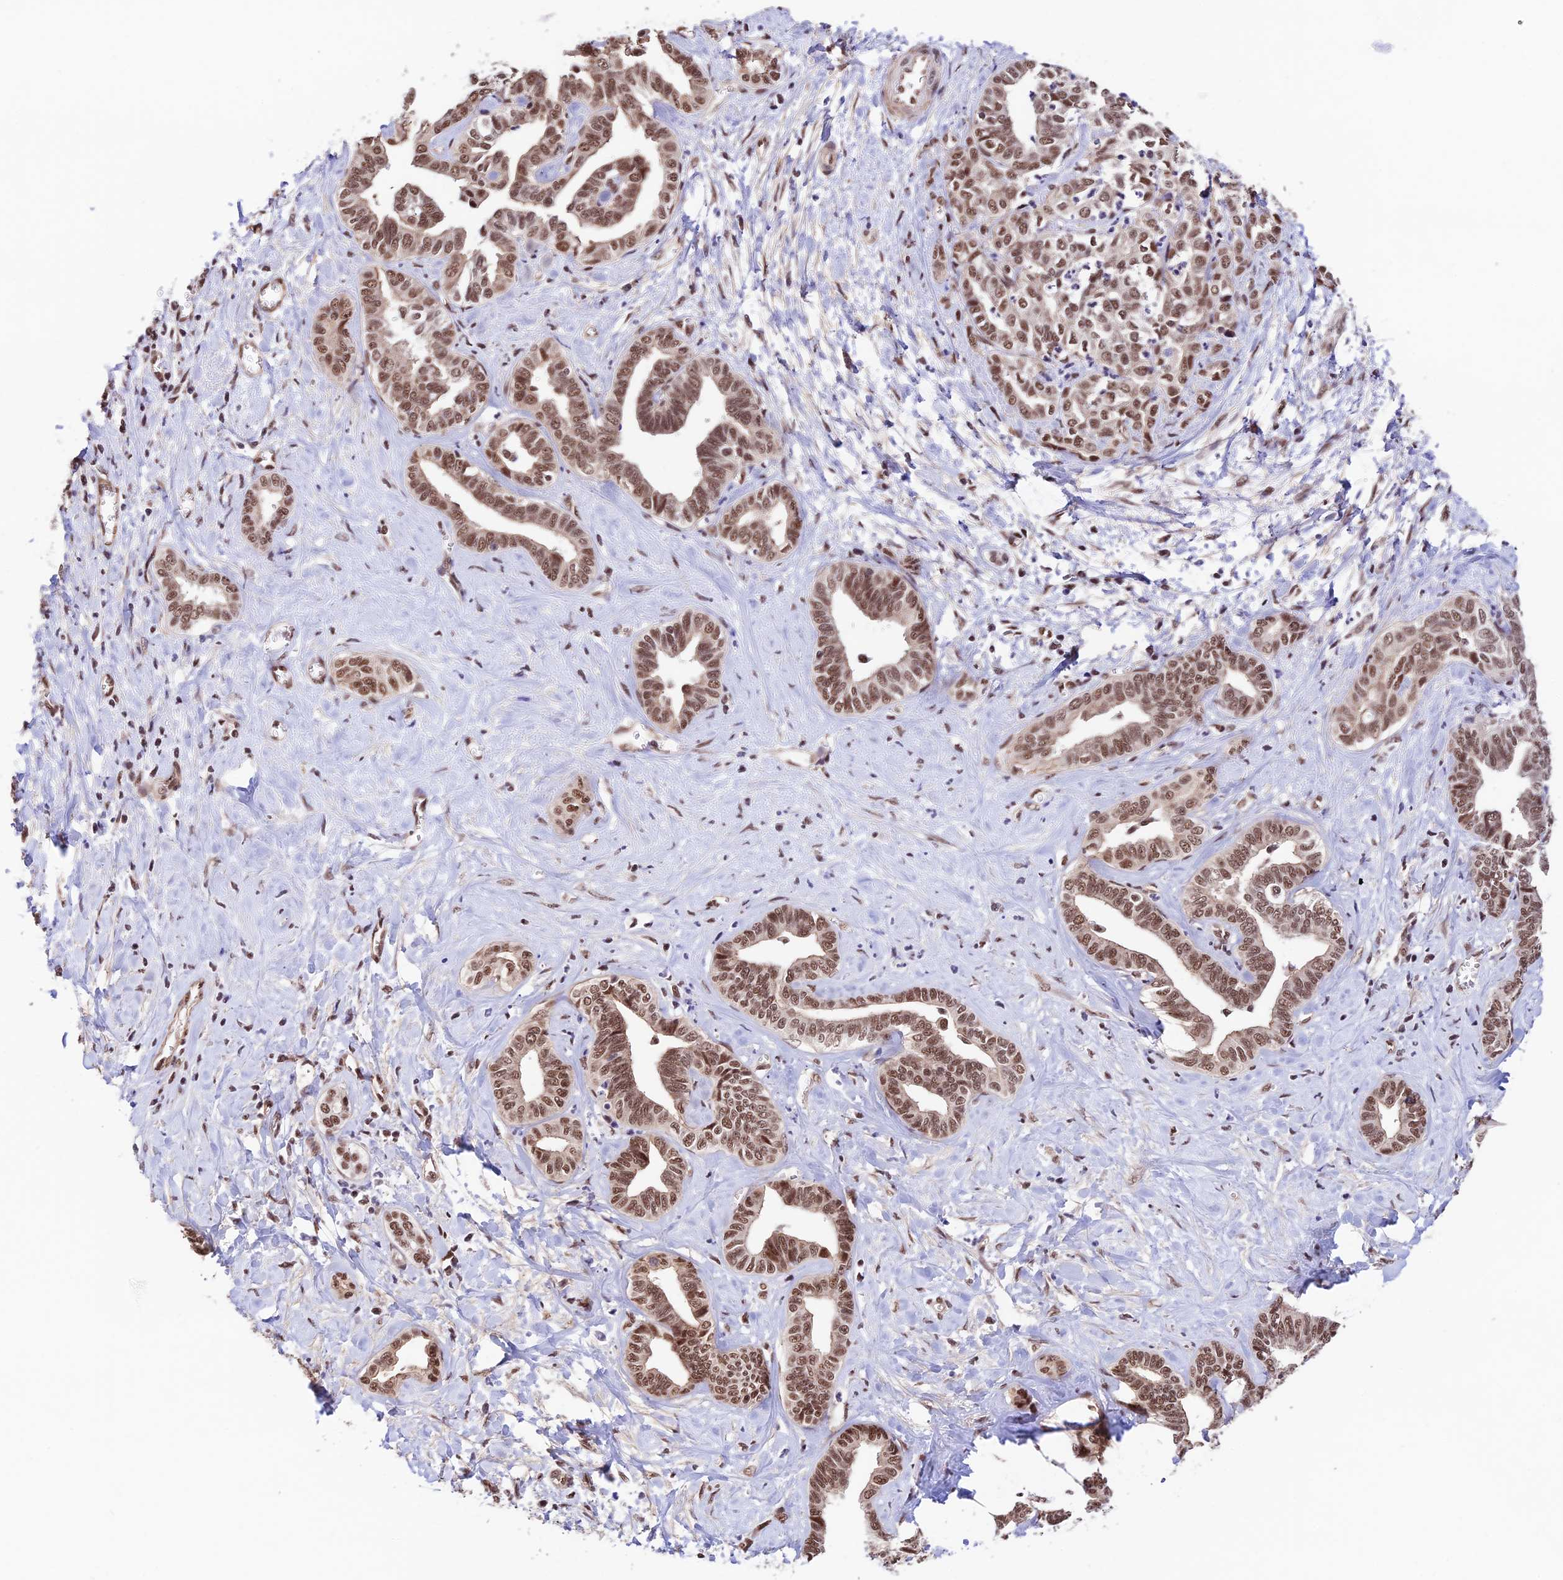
{"staining": {"intensity": "moderate", "quantity": ">75%", "location": "cytoplasmic/membranous,nuclear"}, "tissue": "liver cancer", "cell_type": "Tumor cells", "image_type": "cancer", "snomed": [{"axis": "morphology", "description": "Cholangiocarcinoma"}, {"axis": "topography", "description": "Liver"}], "caption": "This is a micrograph of IHC staining of liver cholangiocarcinoma, which shows moderate expression in the cytoplasmic/membranous and nuclear of tumor cells.", "gene": "RBM42", "patient": {"sex": "female", "age": 77}}